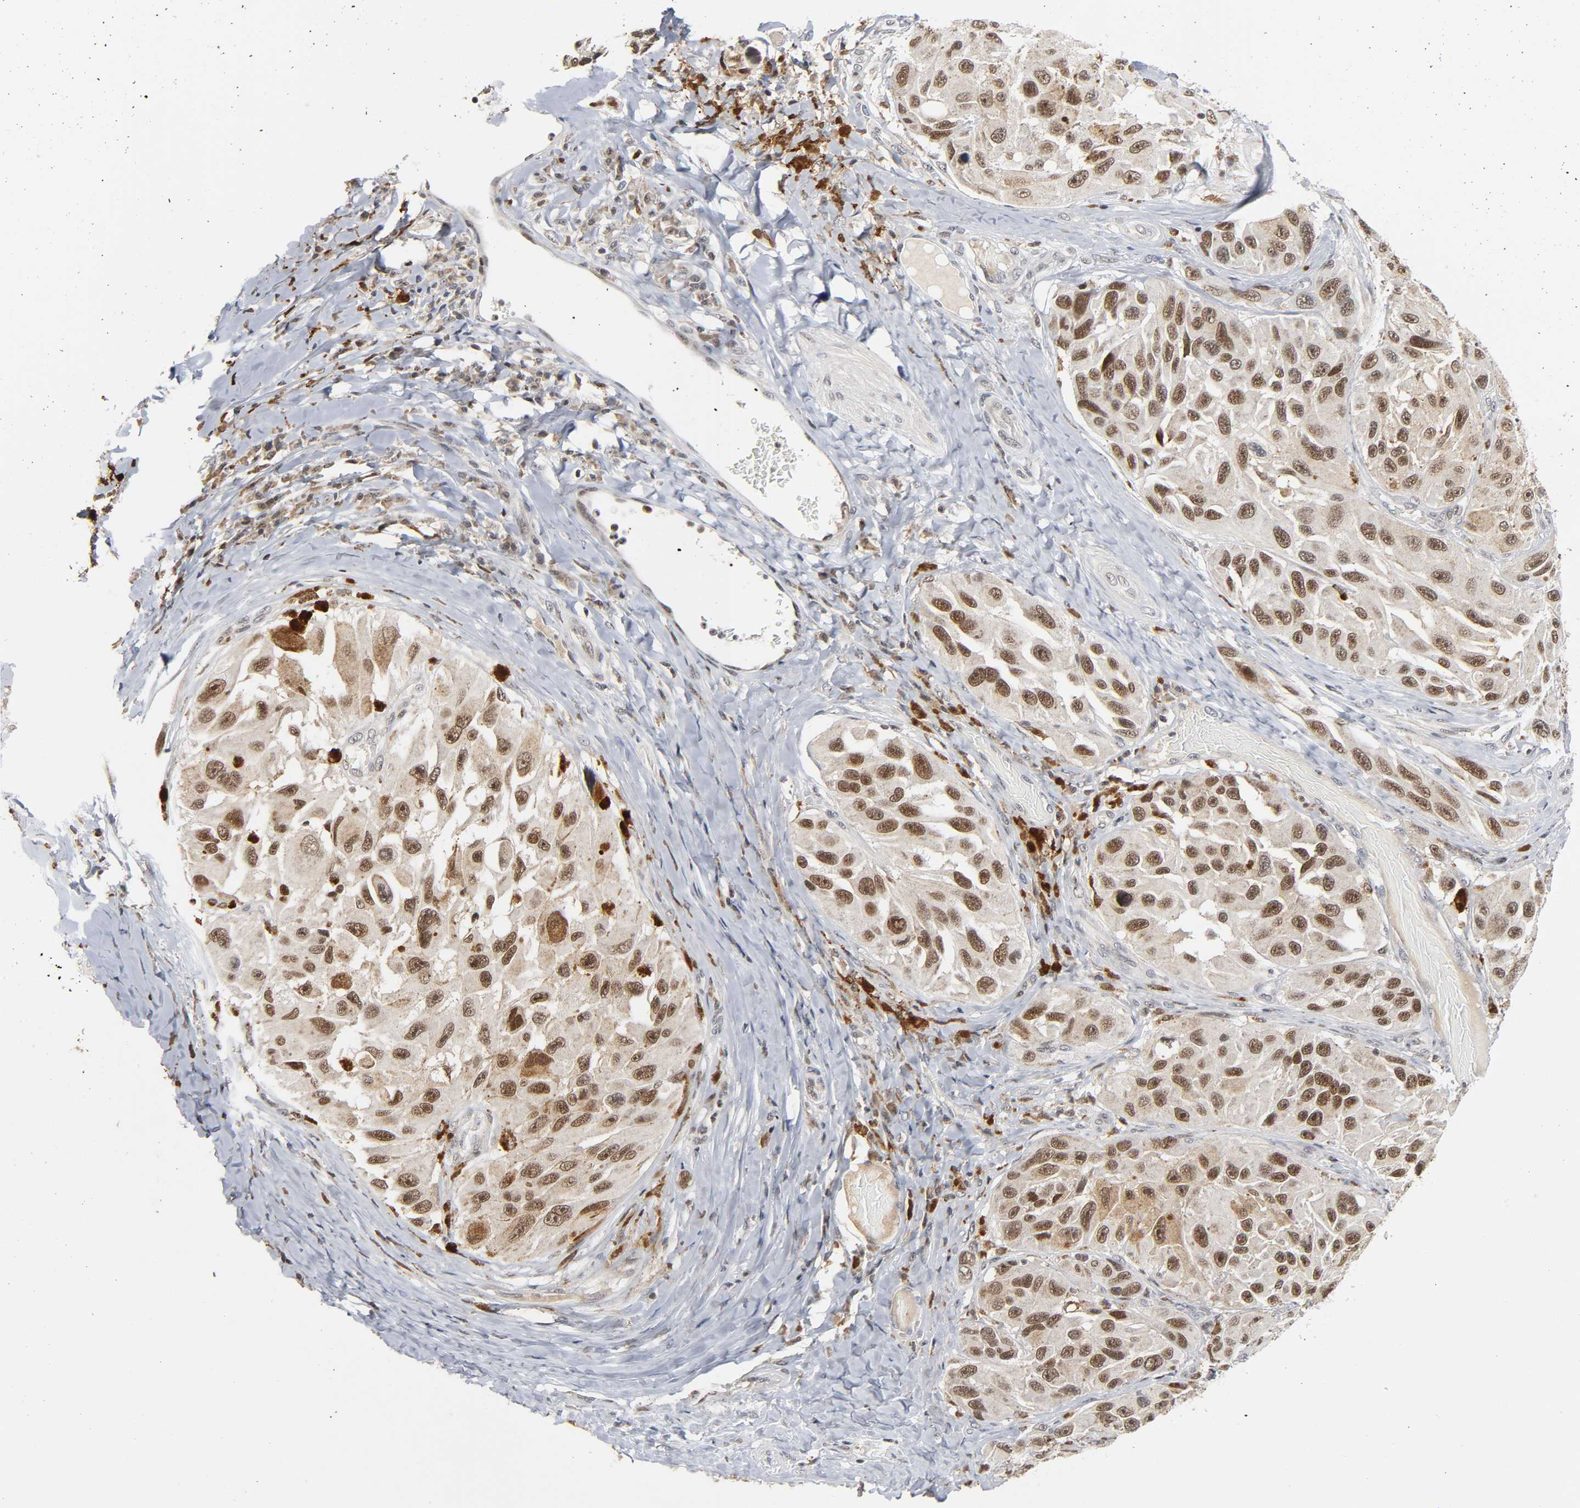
{"staining": {"intensity": "moderate", "quantity": ">75%", "location": "cytoplasmic/membranous,nuclear"}, "tissue": "melanoma", "cell_type": "Tumor cells", "image_type": "cancer", "snomed": [{"axis": "morphology", "description": "Malignant melanoma, NOS"}, {"axis": "topography", "description": "Skin"}], "caption": "There is medium levels of moderate cytoplasmic/membranous and nuclear positivity in tumor cells of malignant melanoma, as demonstrated by immunohistochemical staining (brown color).", "gene": "KAT2B", "patient": {"sex": "female", "age": 73}}